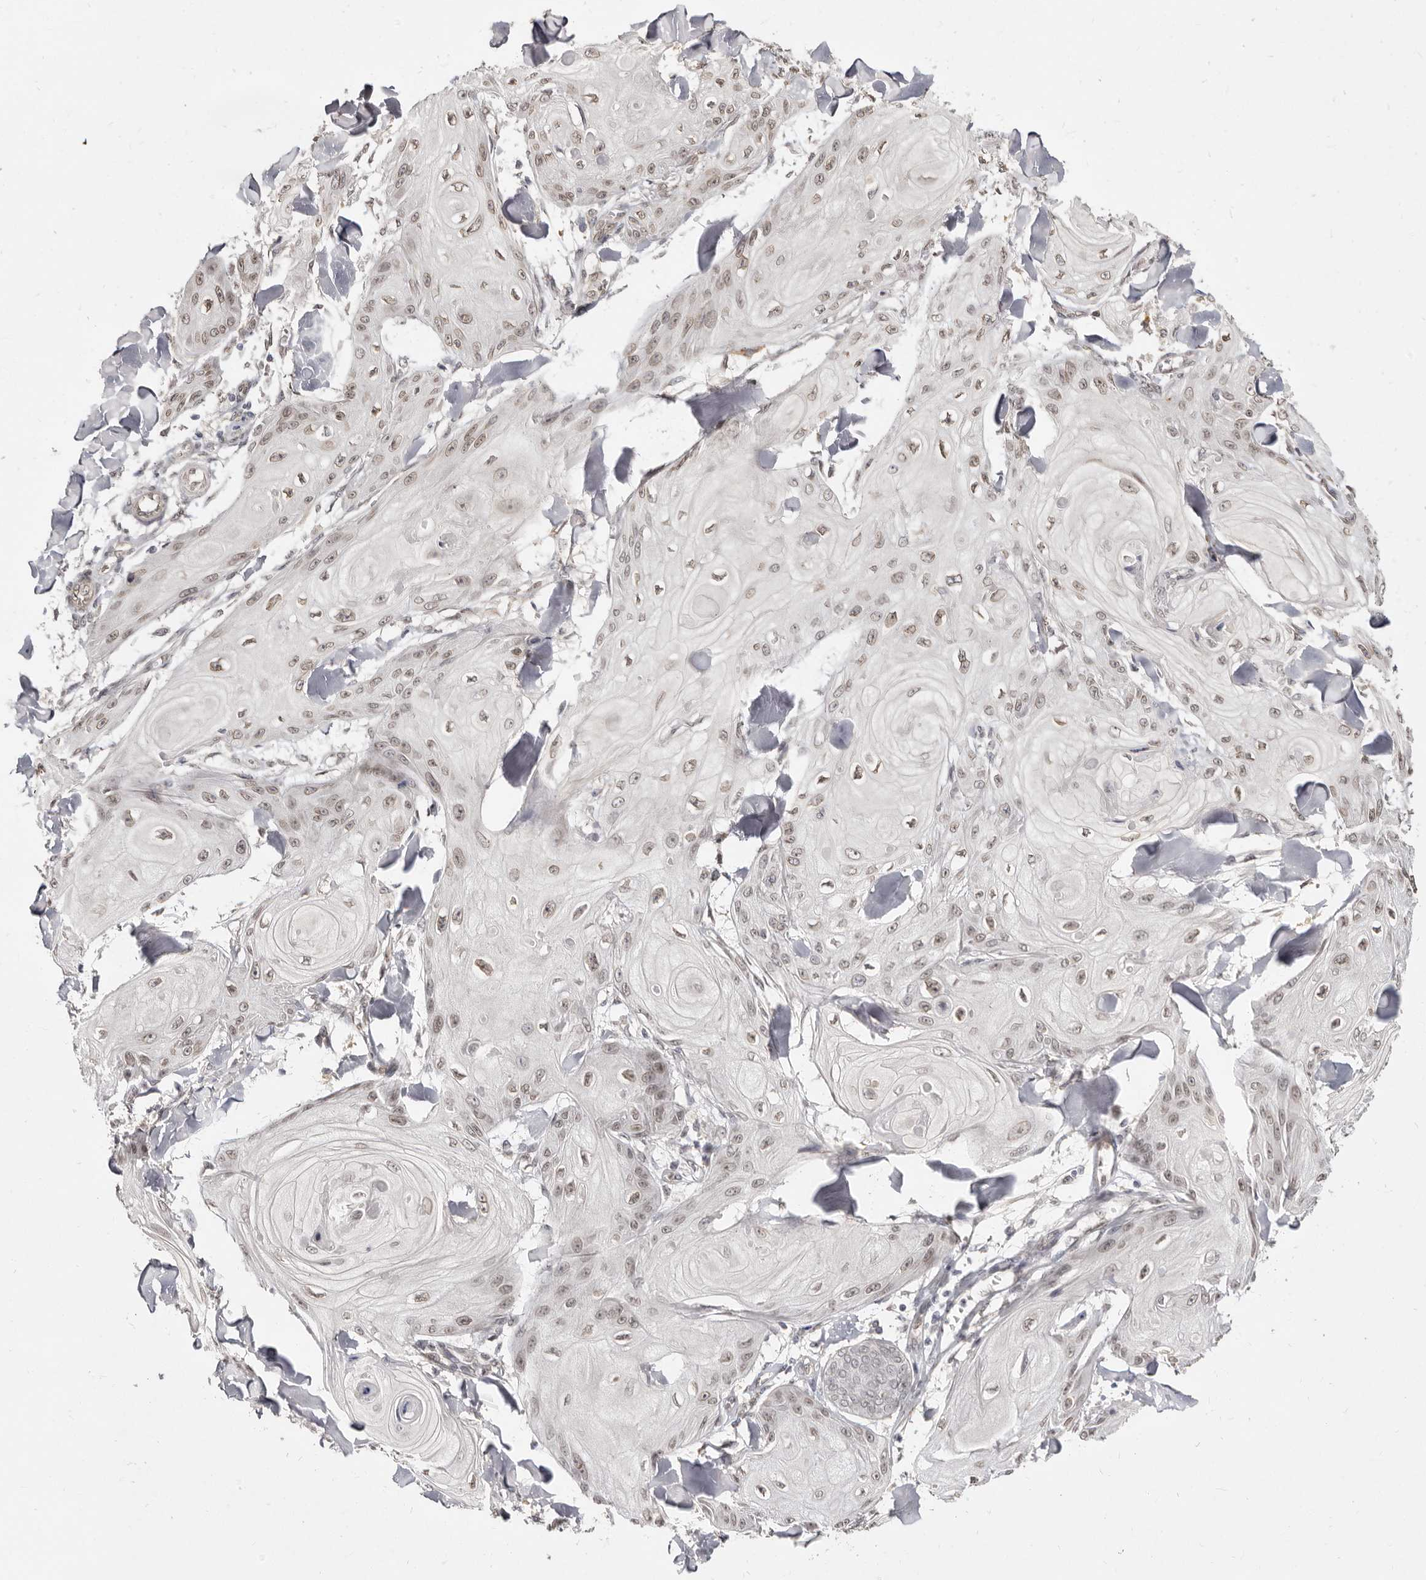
{"staining": {"intensity": "weak", "quantity": ">75%", "location": "nuclear"}, "tissue": "skin cancer", "cell_type": "Tumor cells", "image_type": "cancer", "snomed": [{"axis": "morphology", "description": "Squamous cell carcinoma, NOS"}, {"axis": "topography", "description": "Skin"}], "caption": "The image exhibits immunohistochemical staining of skin cancer. There is weak nuclear positivity is appreciated in about >75% of tumor cells.", "gene": "LCORL", "patient": {"sex": "male", "age": 74}}